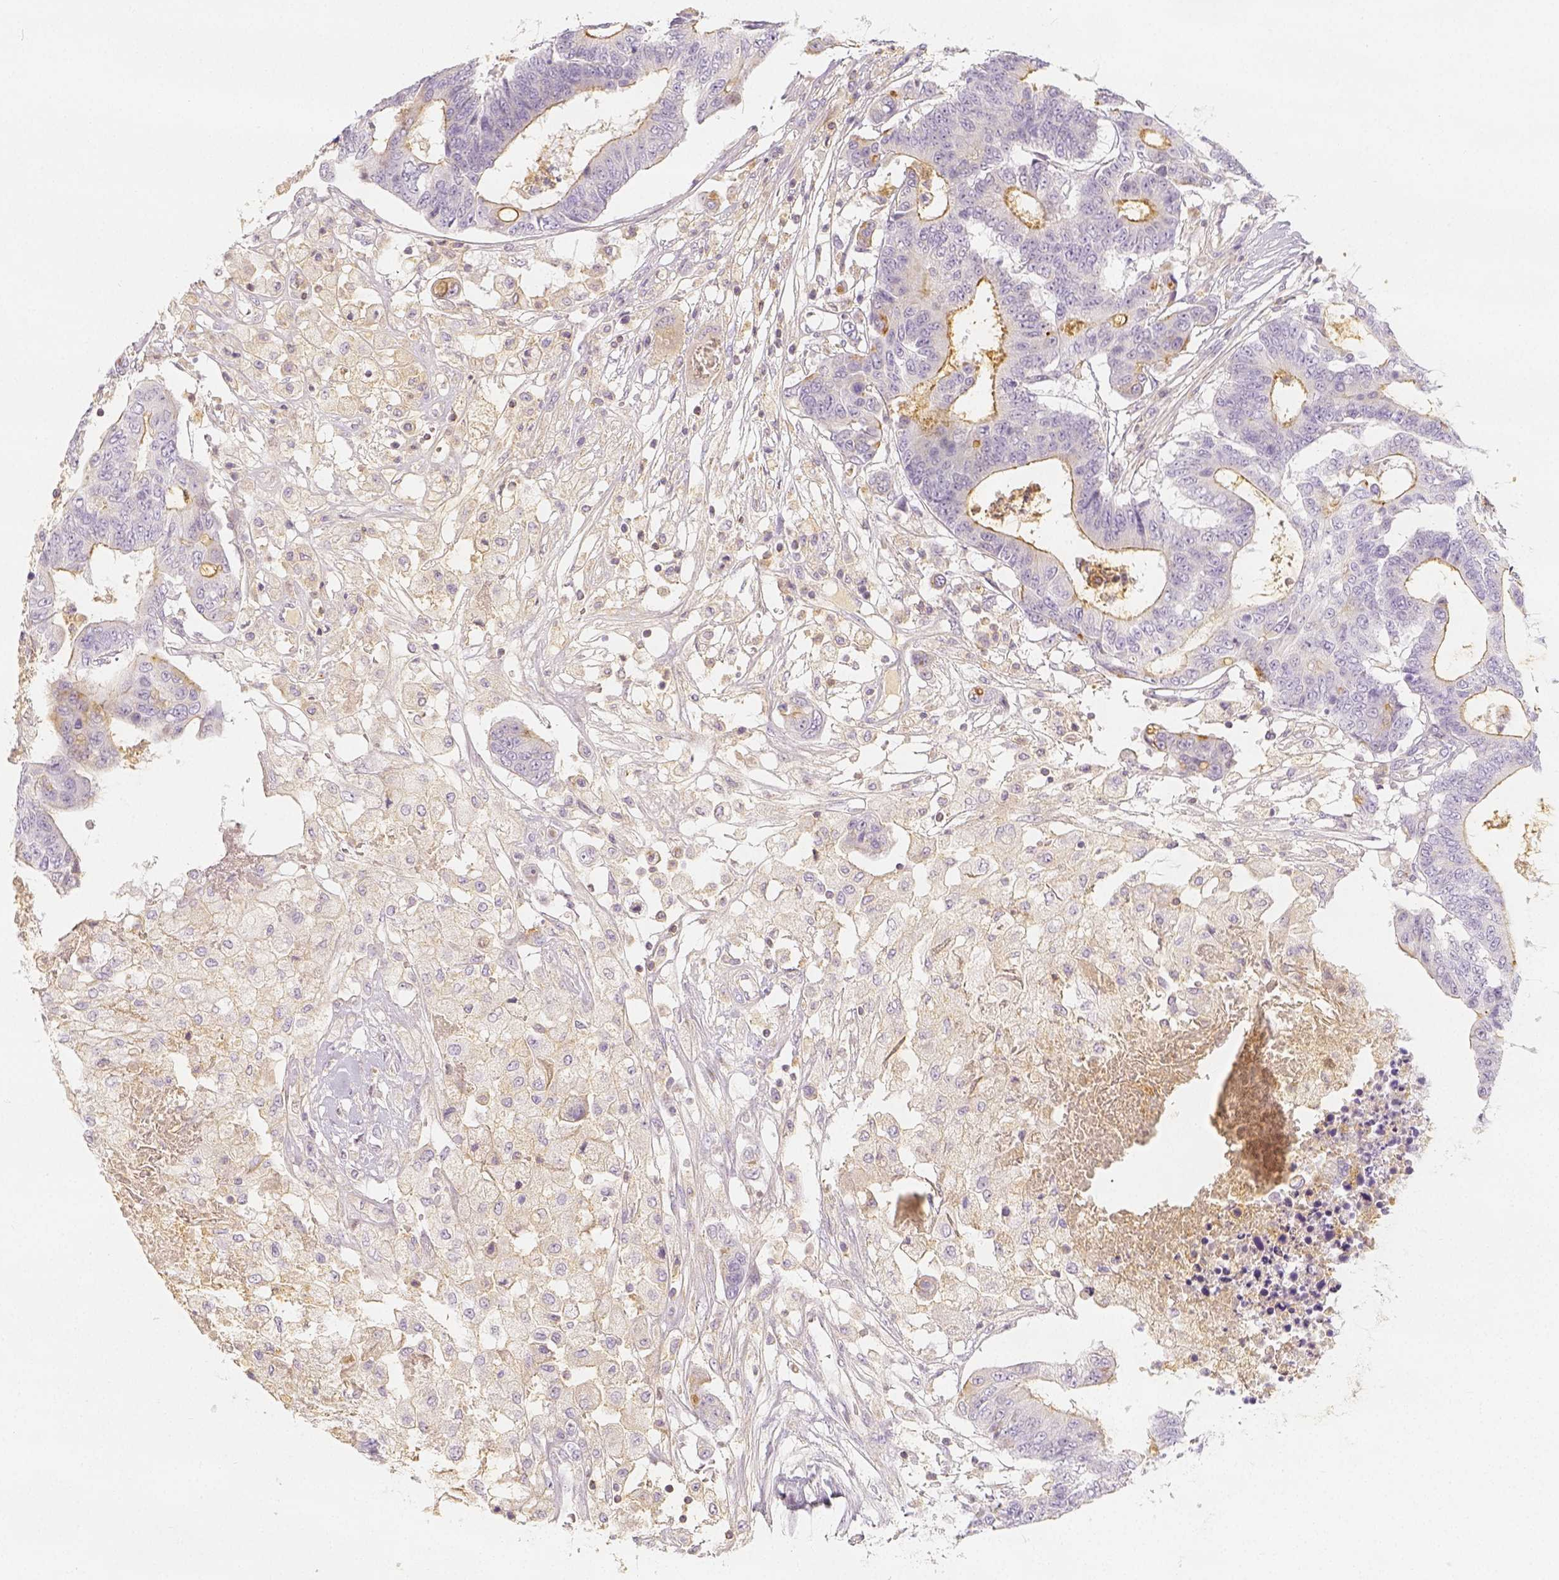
{"staining": {"intensity": "moderate", "quantity": "<25%", "location": "cytoplasmic/membranous"}, "tissue": "colorectal cancer", "cell_type": "Tumor cells", "image_type": "cancer", "snomed": [{"axis": "morphology", "description": "Adenocarcinoma, NOS"}, {"axis": "topography", "description": "Colon"}], "caption": "Colorectal cancer (adenocarcinoma) tissue exhibits moderate cytoplasmic/membranous expression in approximately <25% of tumor cells", "gene": "PTPRJ", "patient": {"sex": "female", "age": 48}}